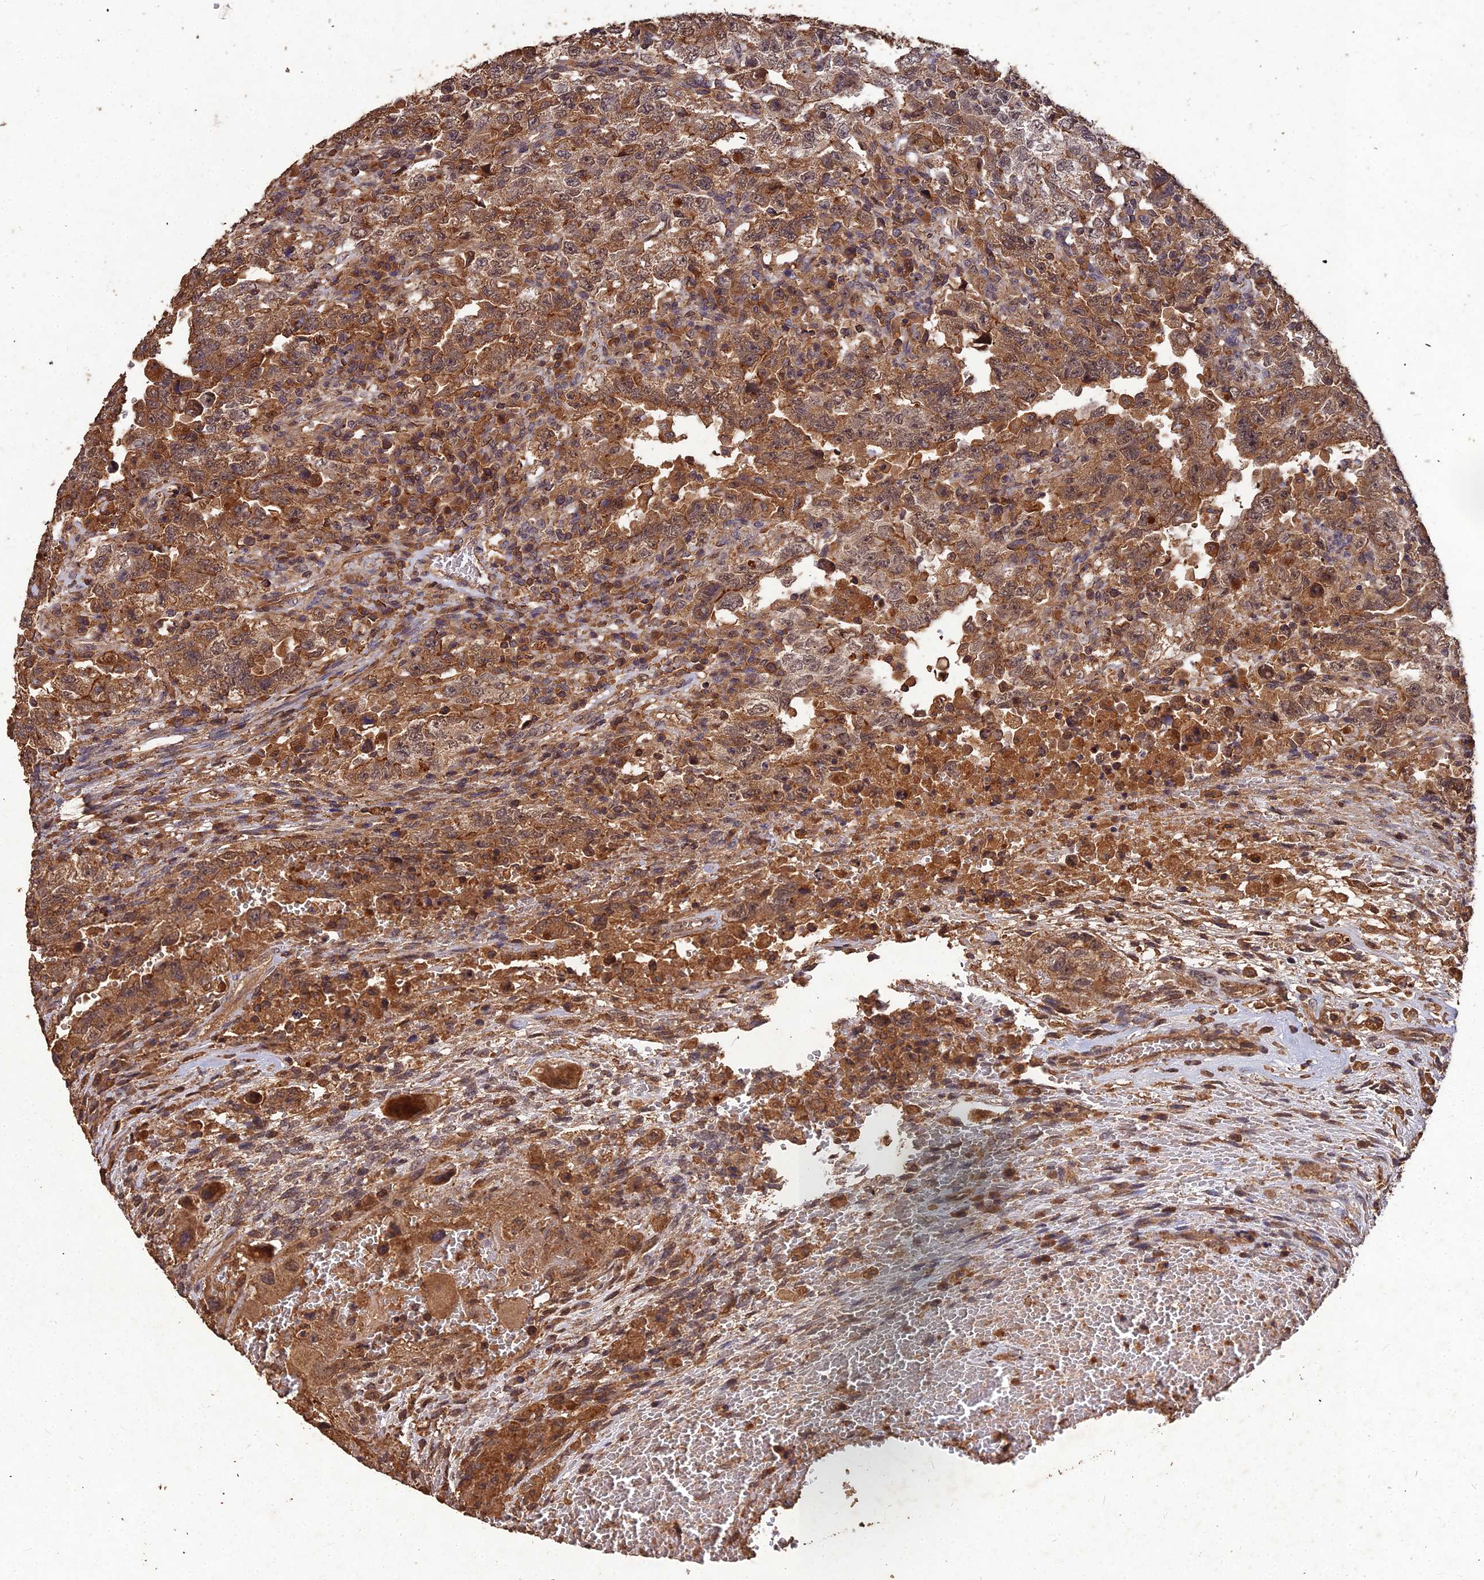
{"staining": {"intensity": "strong", "quantity": ">75%", "location": "cytoplasmic/membranous"}, "tissue": "testis cancer", "cell_type": "Tumor cells", "image_type": "cancer", "snomed": [{"axis": "morphology", "description": "Carcinoma, Embryonal, NOS"}, {"axis": "topography", "description": "Testis"}], "caption": "Immunohistochemistry micrograph of testis embryonal carcinoma stained for a protein (brown), which demonstrates high levels of strong cytoplasmic/membranous expression in about >75% of tumor cells.", "gene": "SYMPK", "patient": {"sex": "male", "age": 26}}